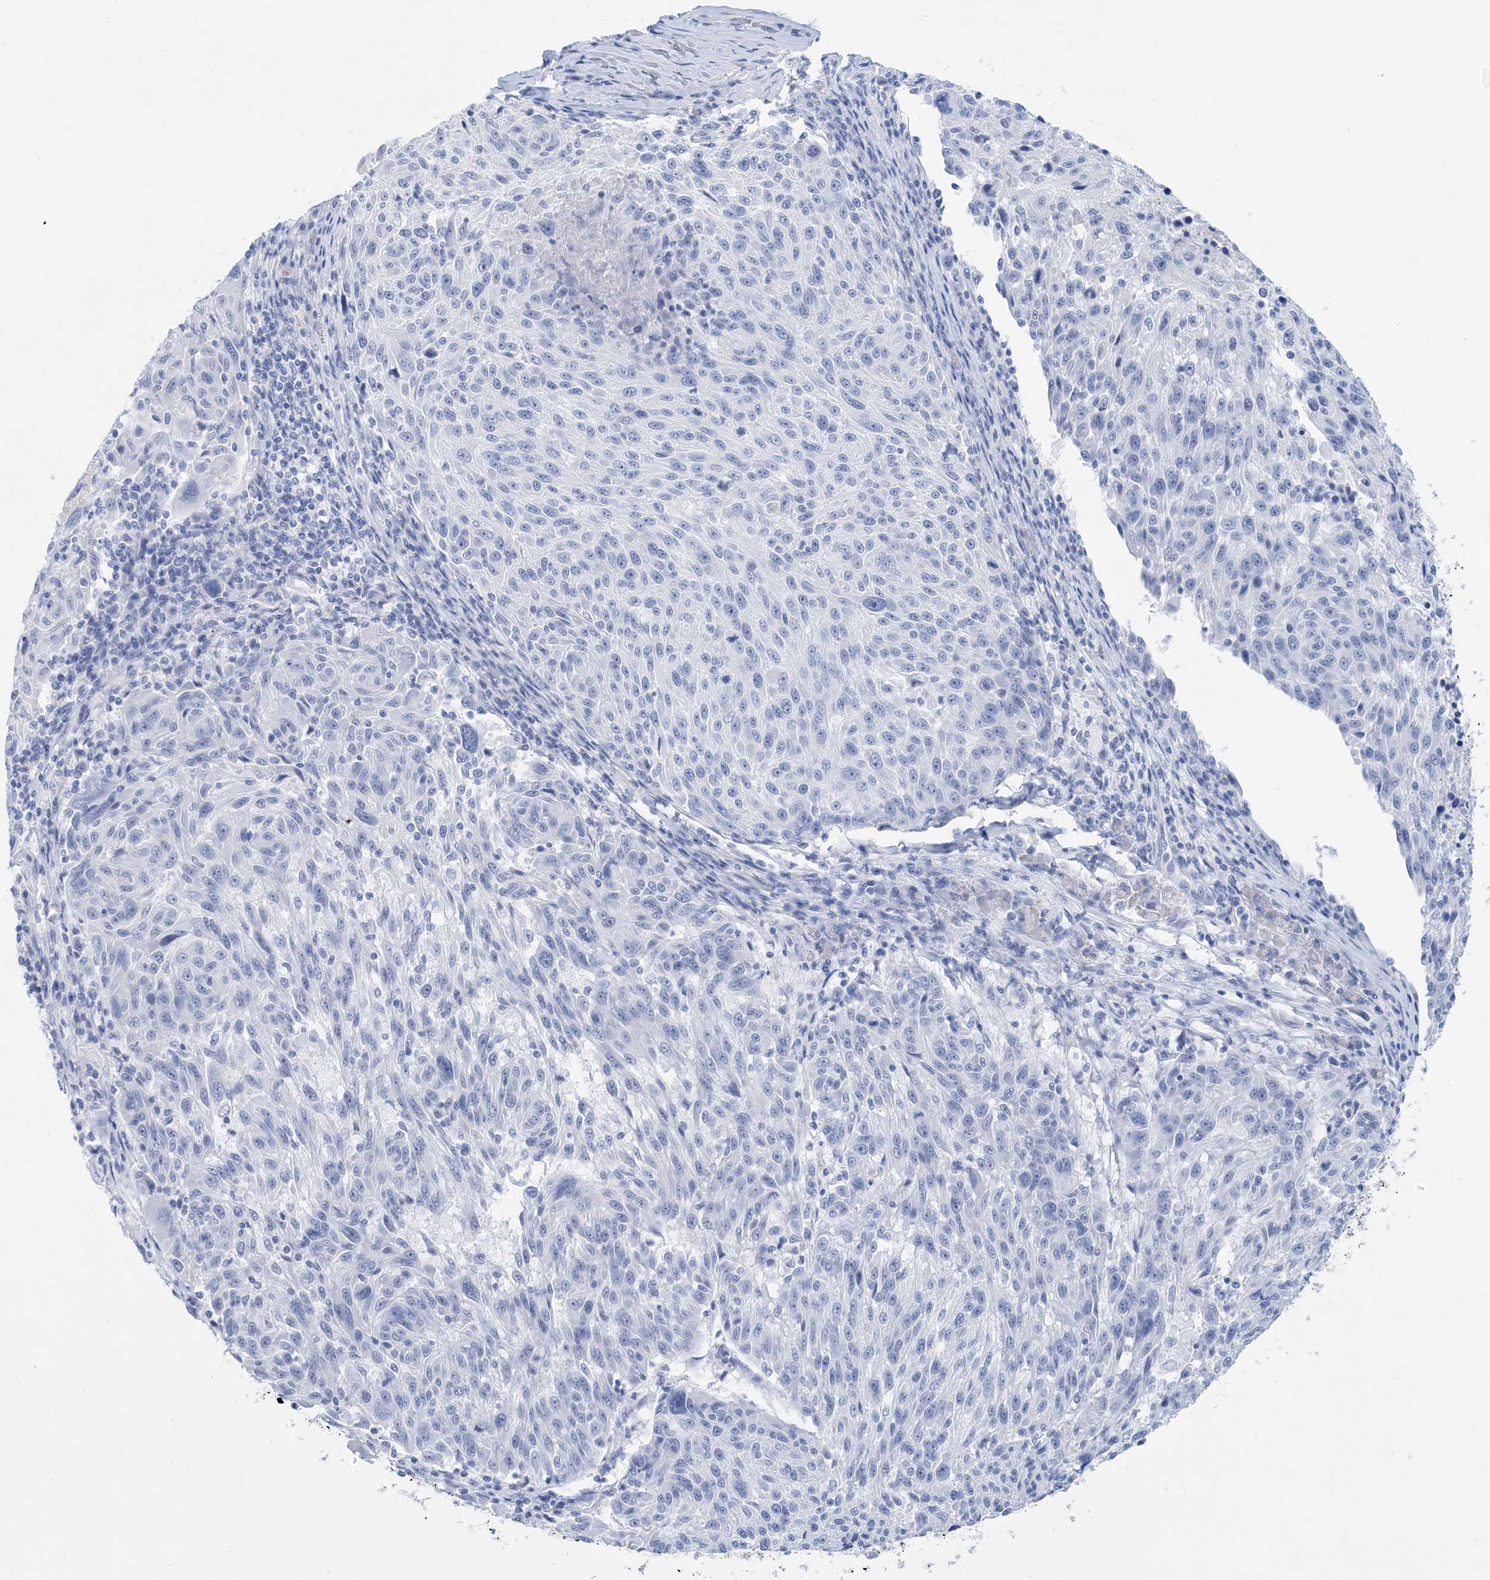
{"staining": {"intensity": "negative", "quantity": "none", "location": "none"}, "tissue": "melanoma", "cell_type": "Tumor cells", "image_type": "cancer", "snomed": [{"axis": "morphology", "description": "Malignant melanoma, NOS"}, {"axis": "topography", "description": "Skin"}], "caption": "This is a image of immunohistochemistry staining of malignant melanoma, which shows no positivity in tumor cells.", "gene": "SH3YL1", "patient": {"sex": "male", "age": 53}}